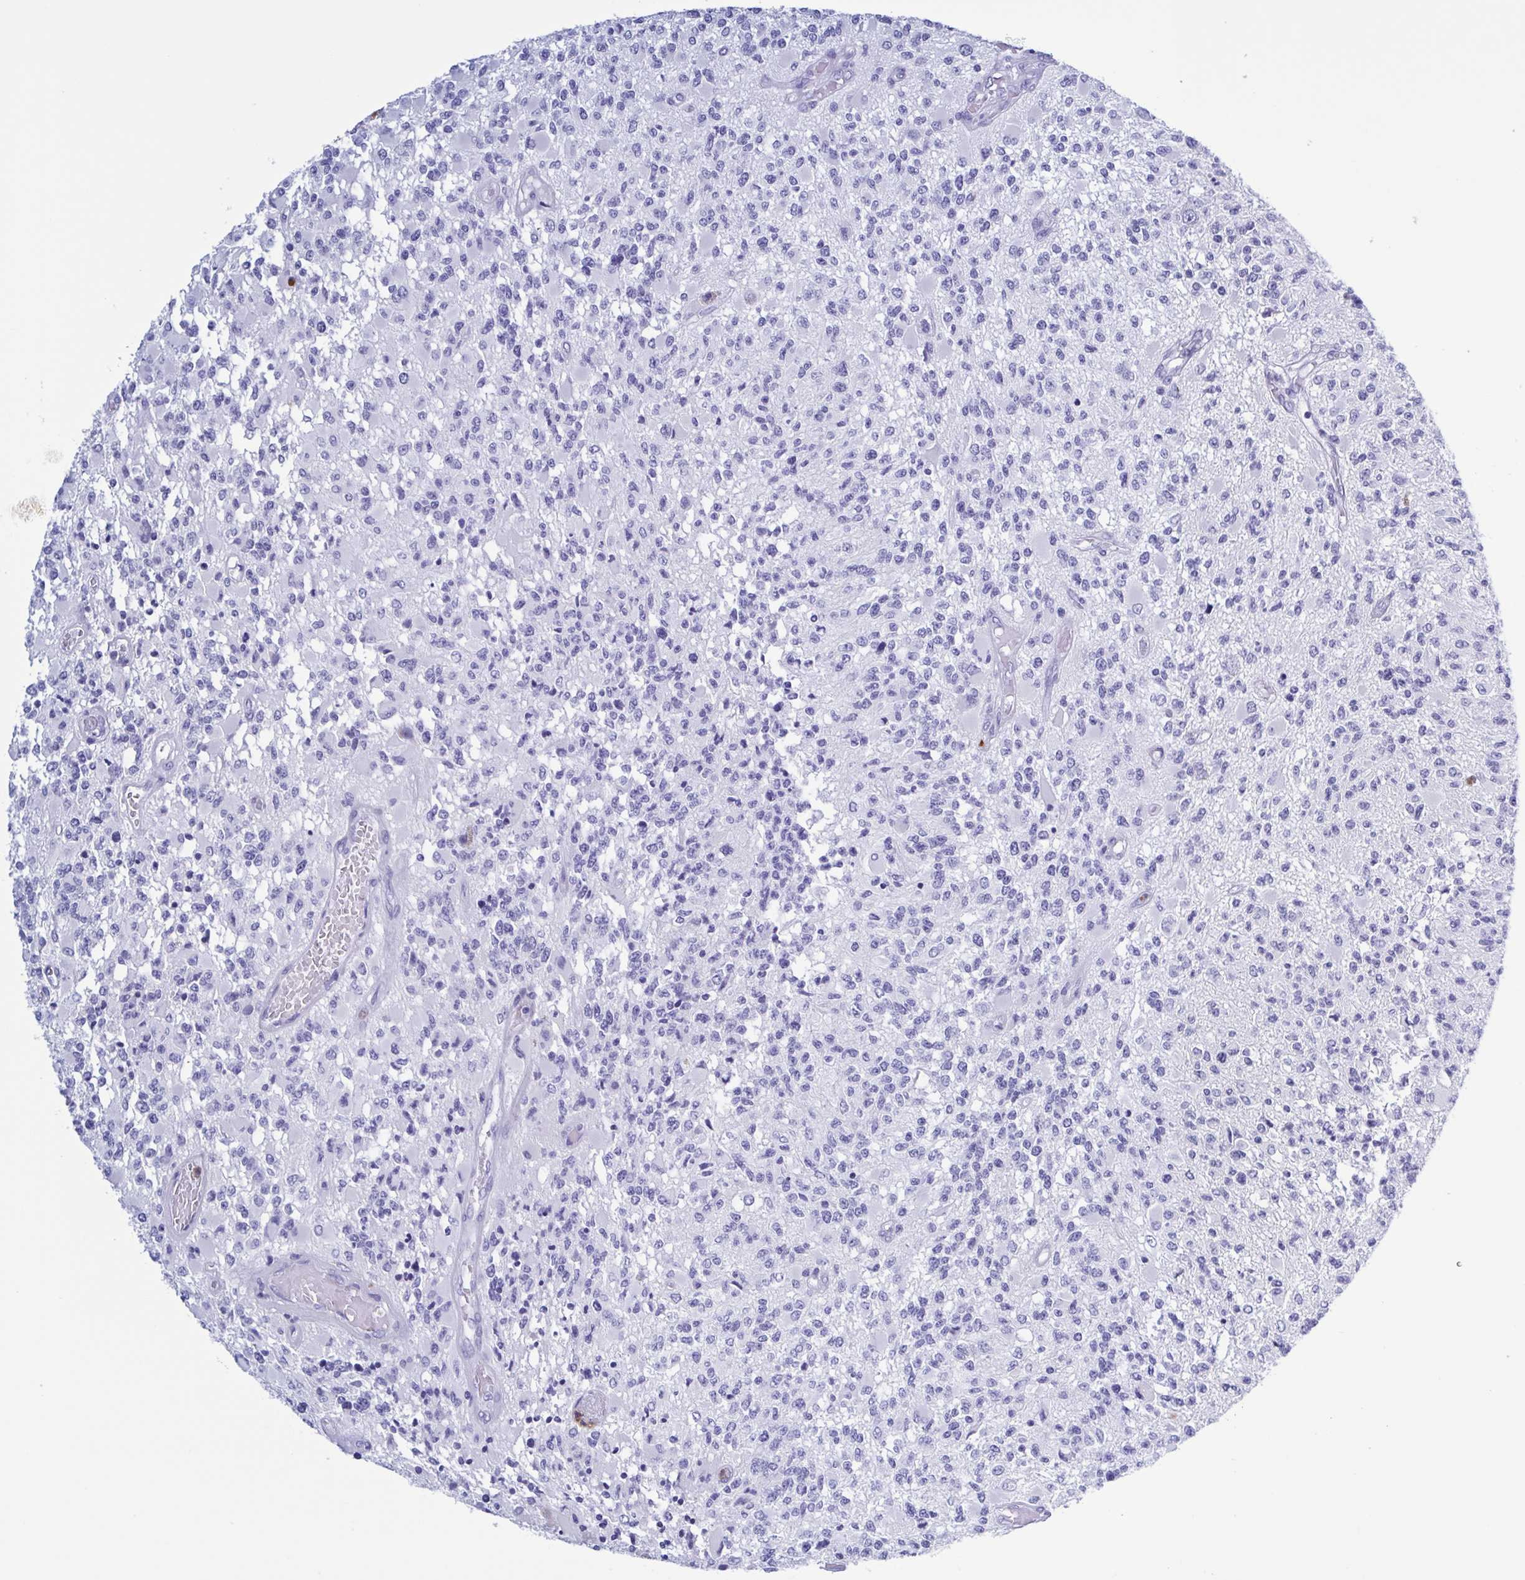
{"staining": {"intensity": "negative", "quantity": "none", "location": "none"}, "tissue": "glioma", "cell_type": "Tumor cells", "image_type": "cancer", "snomed": [{"axis": "morphology", "description": "Glioma, malignant, High grade"}, {"axis": "topography", "description": "Brain"}], "caption": "Immunohistochemistry (IHC) photomicrograph of neoplastic tissue: malignant glioma (high-grade) stained with DAB (3,3'-diaminobenzidine) exhibits no significant protein positivity in tumor cells.", "gene": "LTF", "patient": {"sex": "female", "age": 63}}